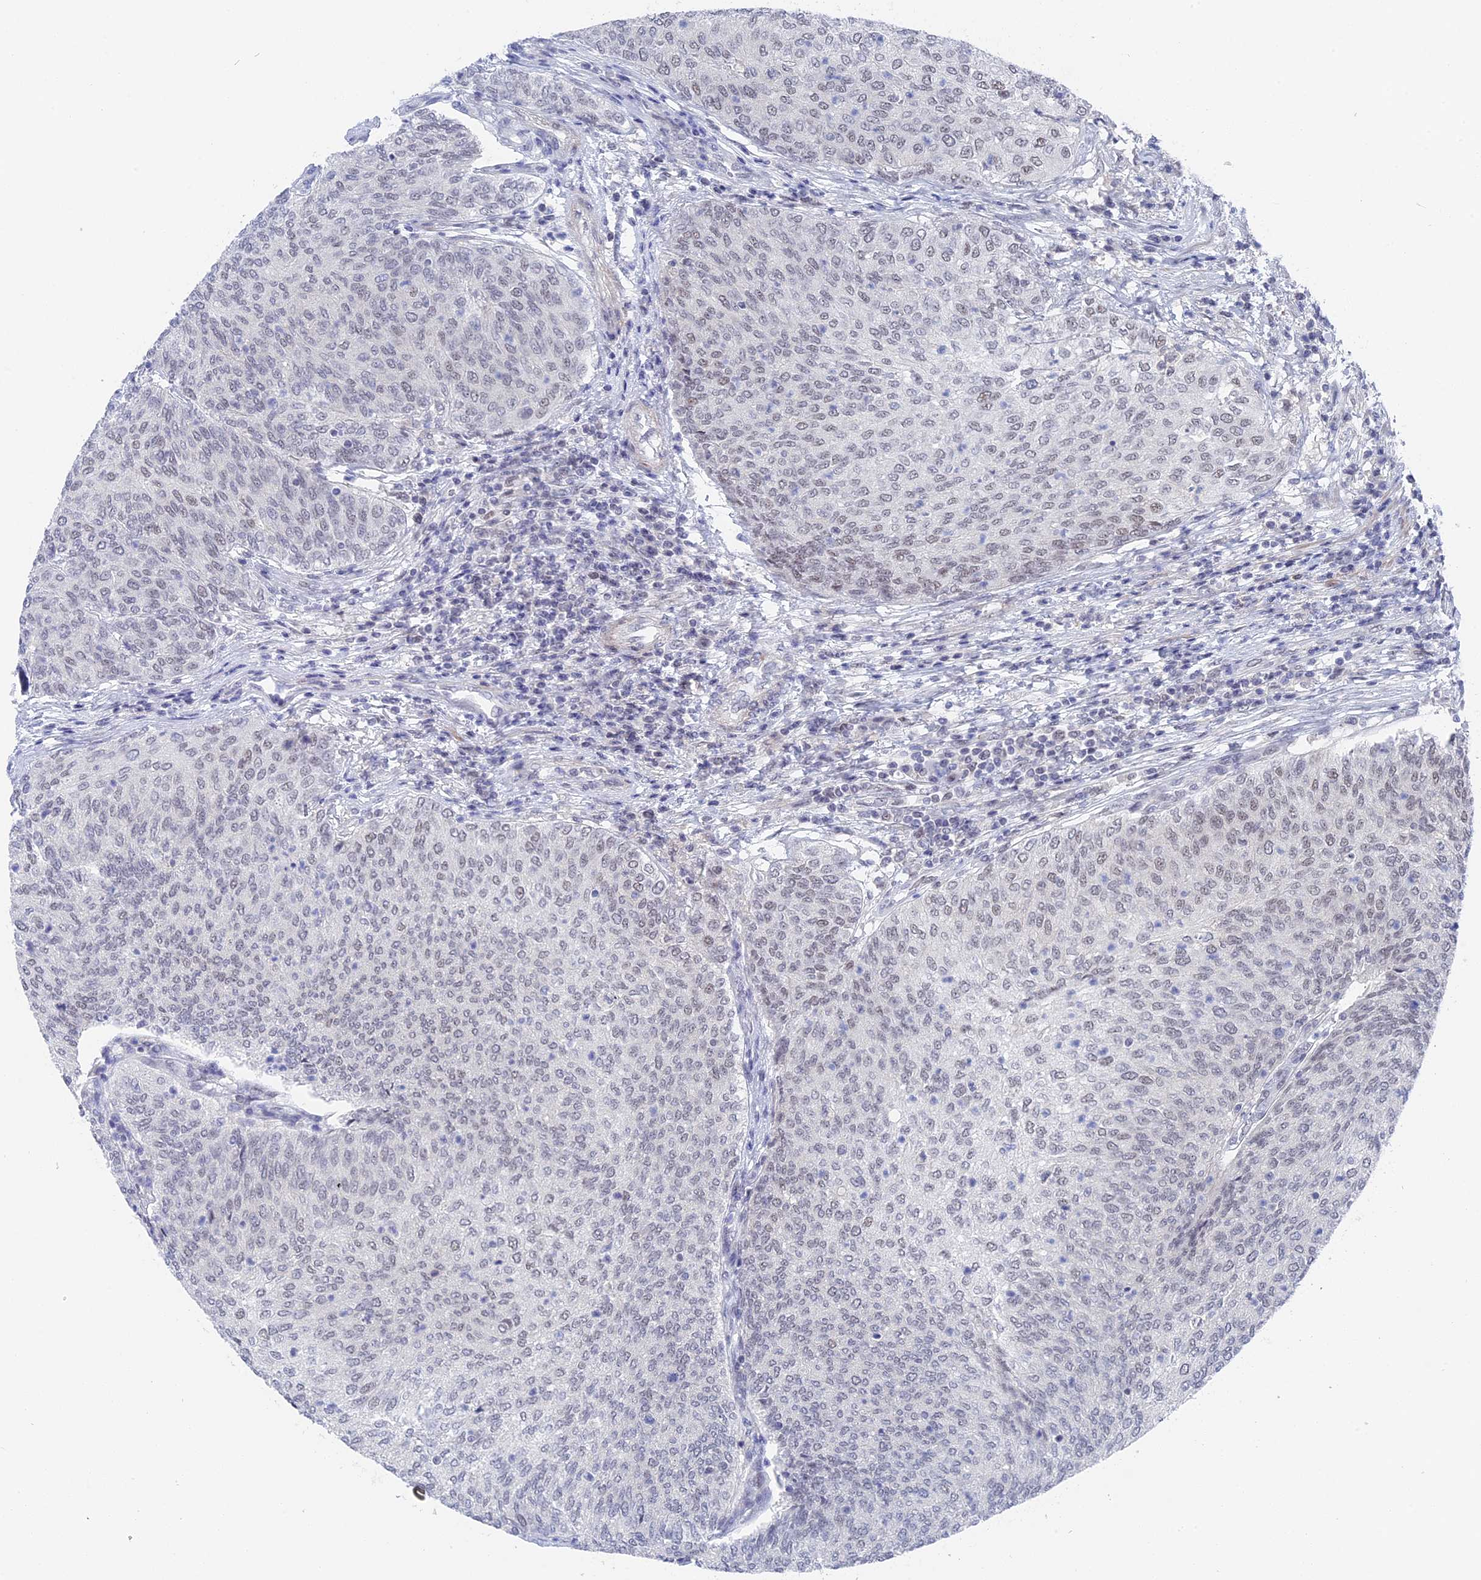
{"staining": {"intensity": "negative", "quantity": "none", "location": "none"}, "tissue": "urothelial cancer", "cell_type": "Tumor cells", "image_type": "cancer", "snomed": [{"axis": "morphology", "description": "Urothelial carcinoma, Low grade"}, {"axis": "topography", "description": "Urinary bladder"}], "caption": "The photomicrograph demonstrates no staining of tumor cells in urothelial cancer.", "gene": "BRD2", "patient": {"sex": "female", "age": 79}}